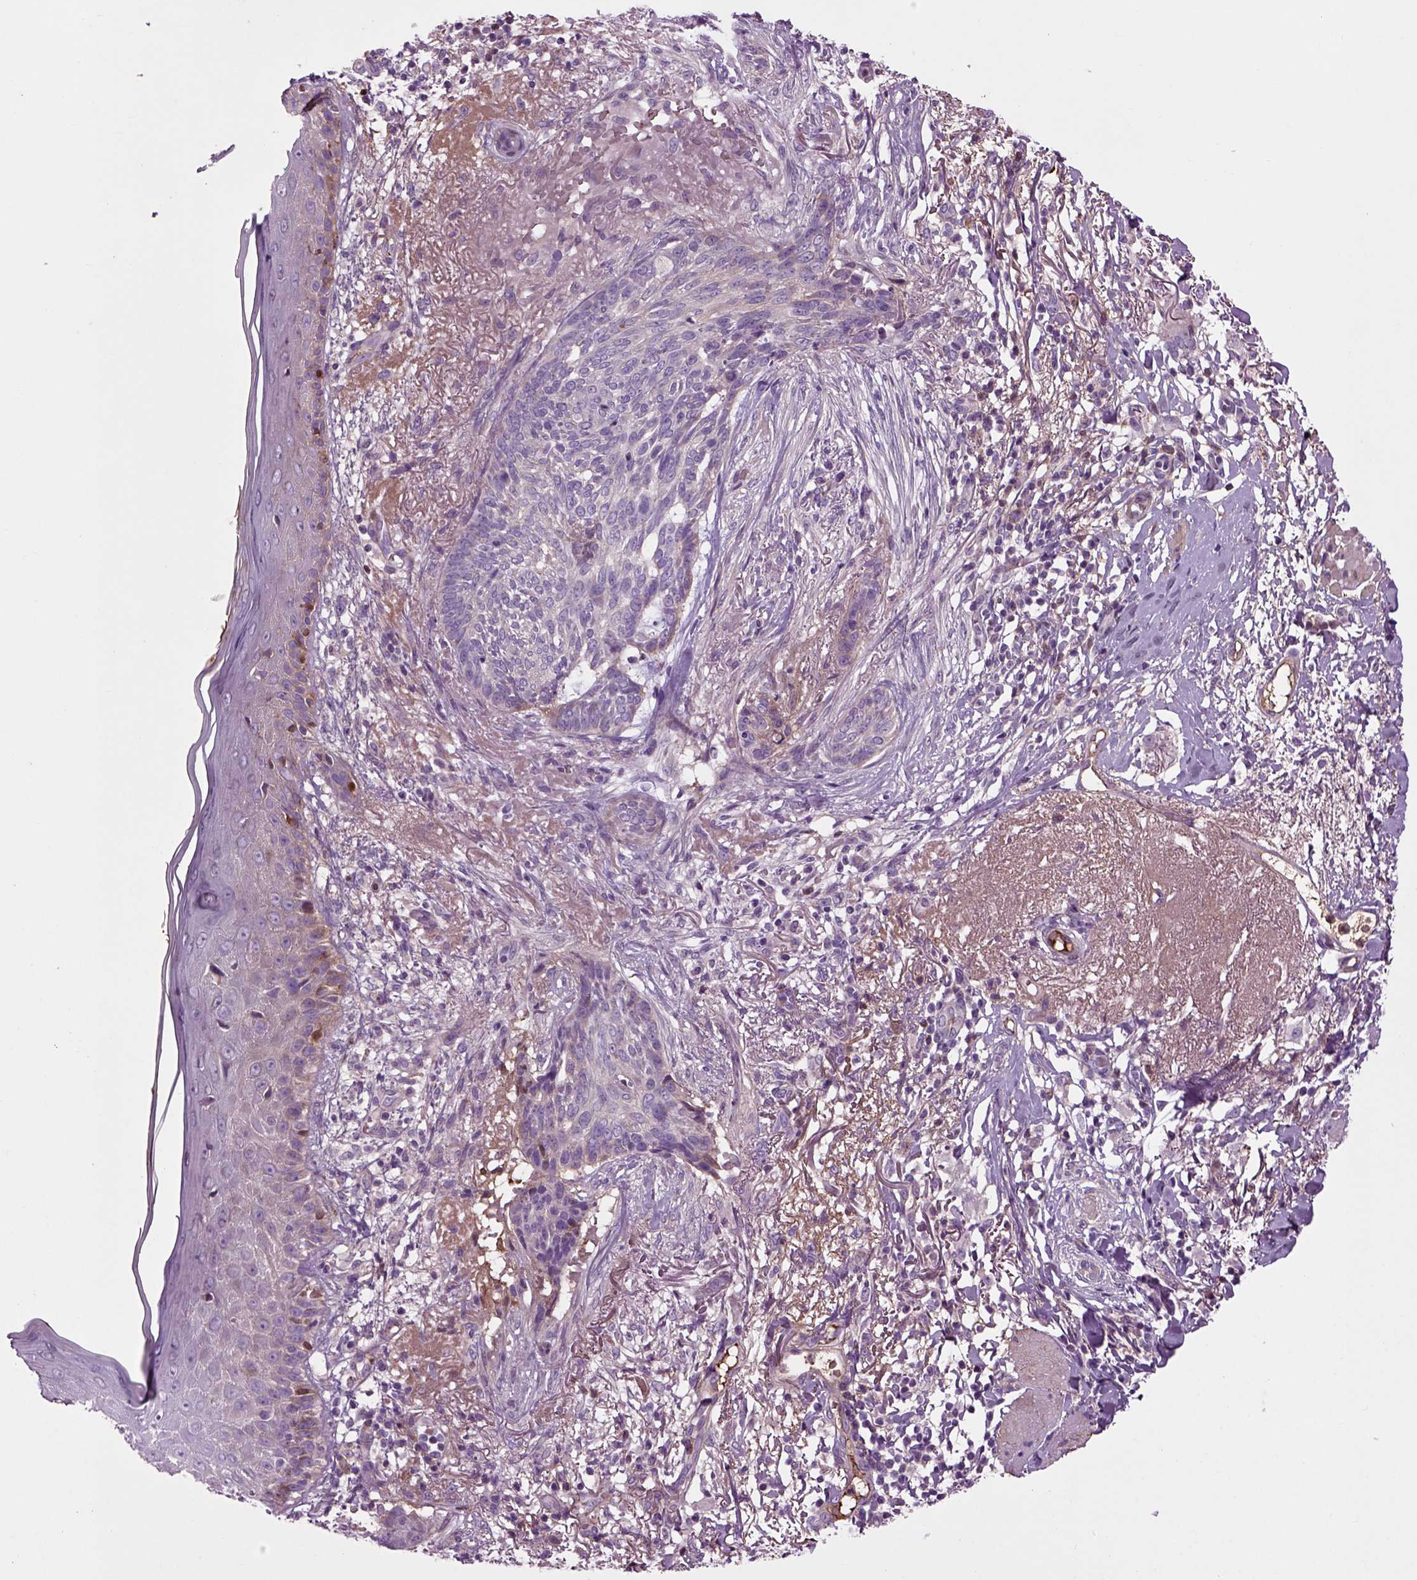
{"staining": {"intensity": "negative", "quantity": "none", "location": "none"}, "tissue": "skin cancer", "cell_type": "Tumor cells", "image_type": "cancer", "snomed": [{"axis": "morphology", "description": "Normal tissue, NOS"}, {"axis": "morphology", "description": "Basal cell carcinoma"}, {"axis": "topography", "description": "Skin"}], "caption": "A histopathology image of skin basal cell carcinoma stained for a protein shows no brown staining in tumor cells. (DAB (3,3'-diaminobenzidine) immunohistochemistry with hematoxylin counter stain).", "gene": "SPON1", "patient": {"sex": "male", "age": 84}}